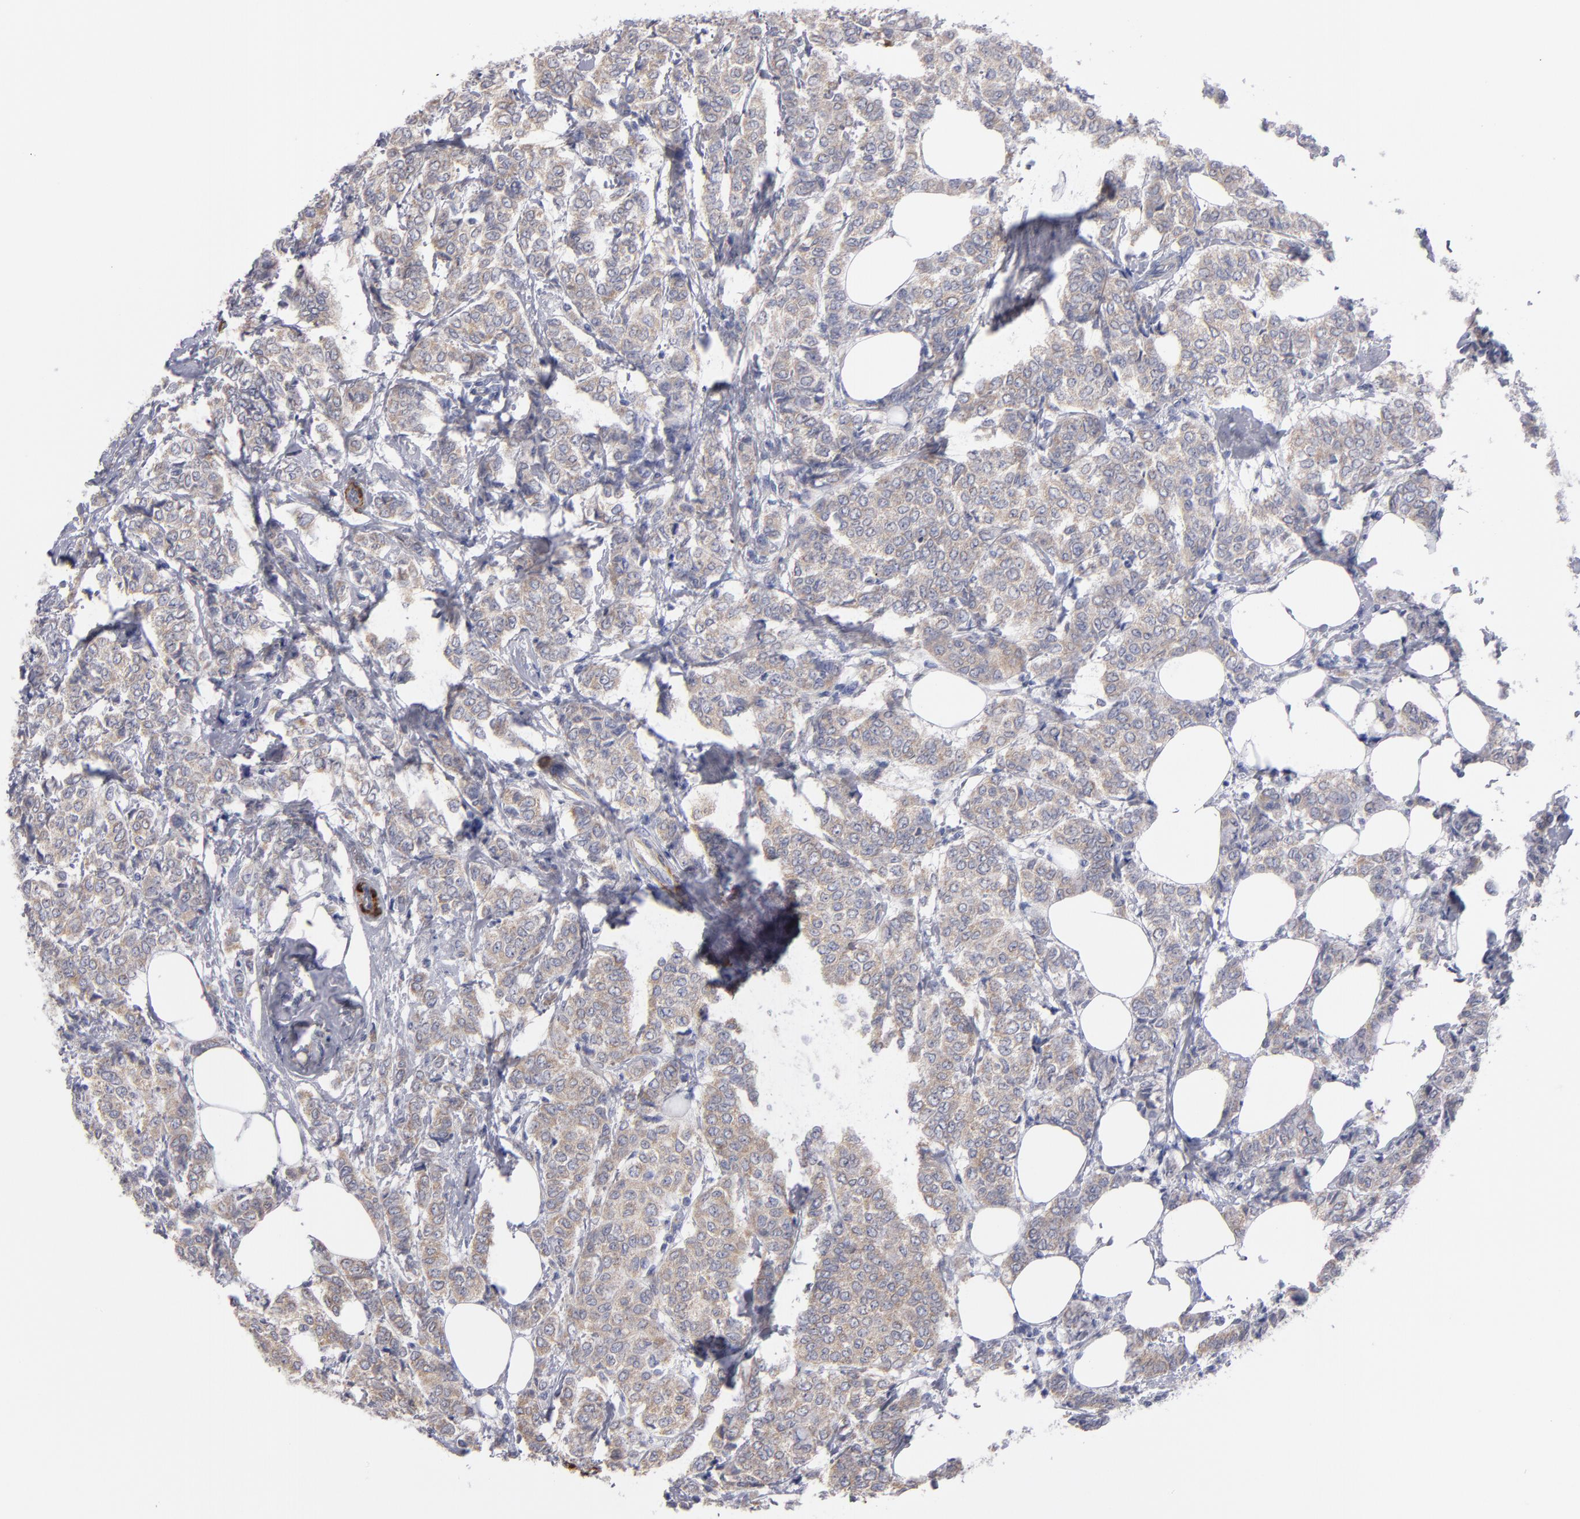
{"staining": {"intensity": "weak", "quantity": ">75%", "location": "cytoplasmic/membranous"}, "tissue": "breast cancer", "cell_type": "Tumor cells", "image_type": "cancer", "snomed": [{"axis": "morphology", "description": "Lobular carcinoma"}, {"axis": "topography", "description": "Breast"}], "caption": "IHC histopathology image of lobular carcinoma (breast) stained for a protein (brown), which reveals low levels of weak cytoplasmic/membranous positivity in approximately >75% of tumor cells.", "gene": "SLMAP", "patient": {"sex": "female", "age": 60}}